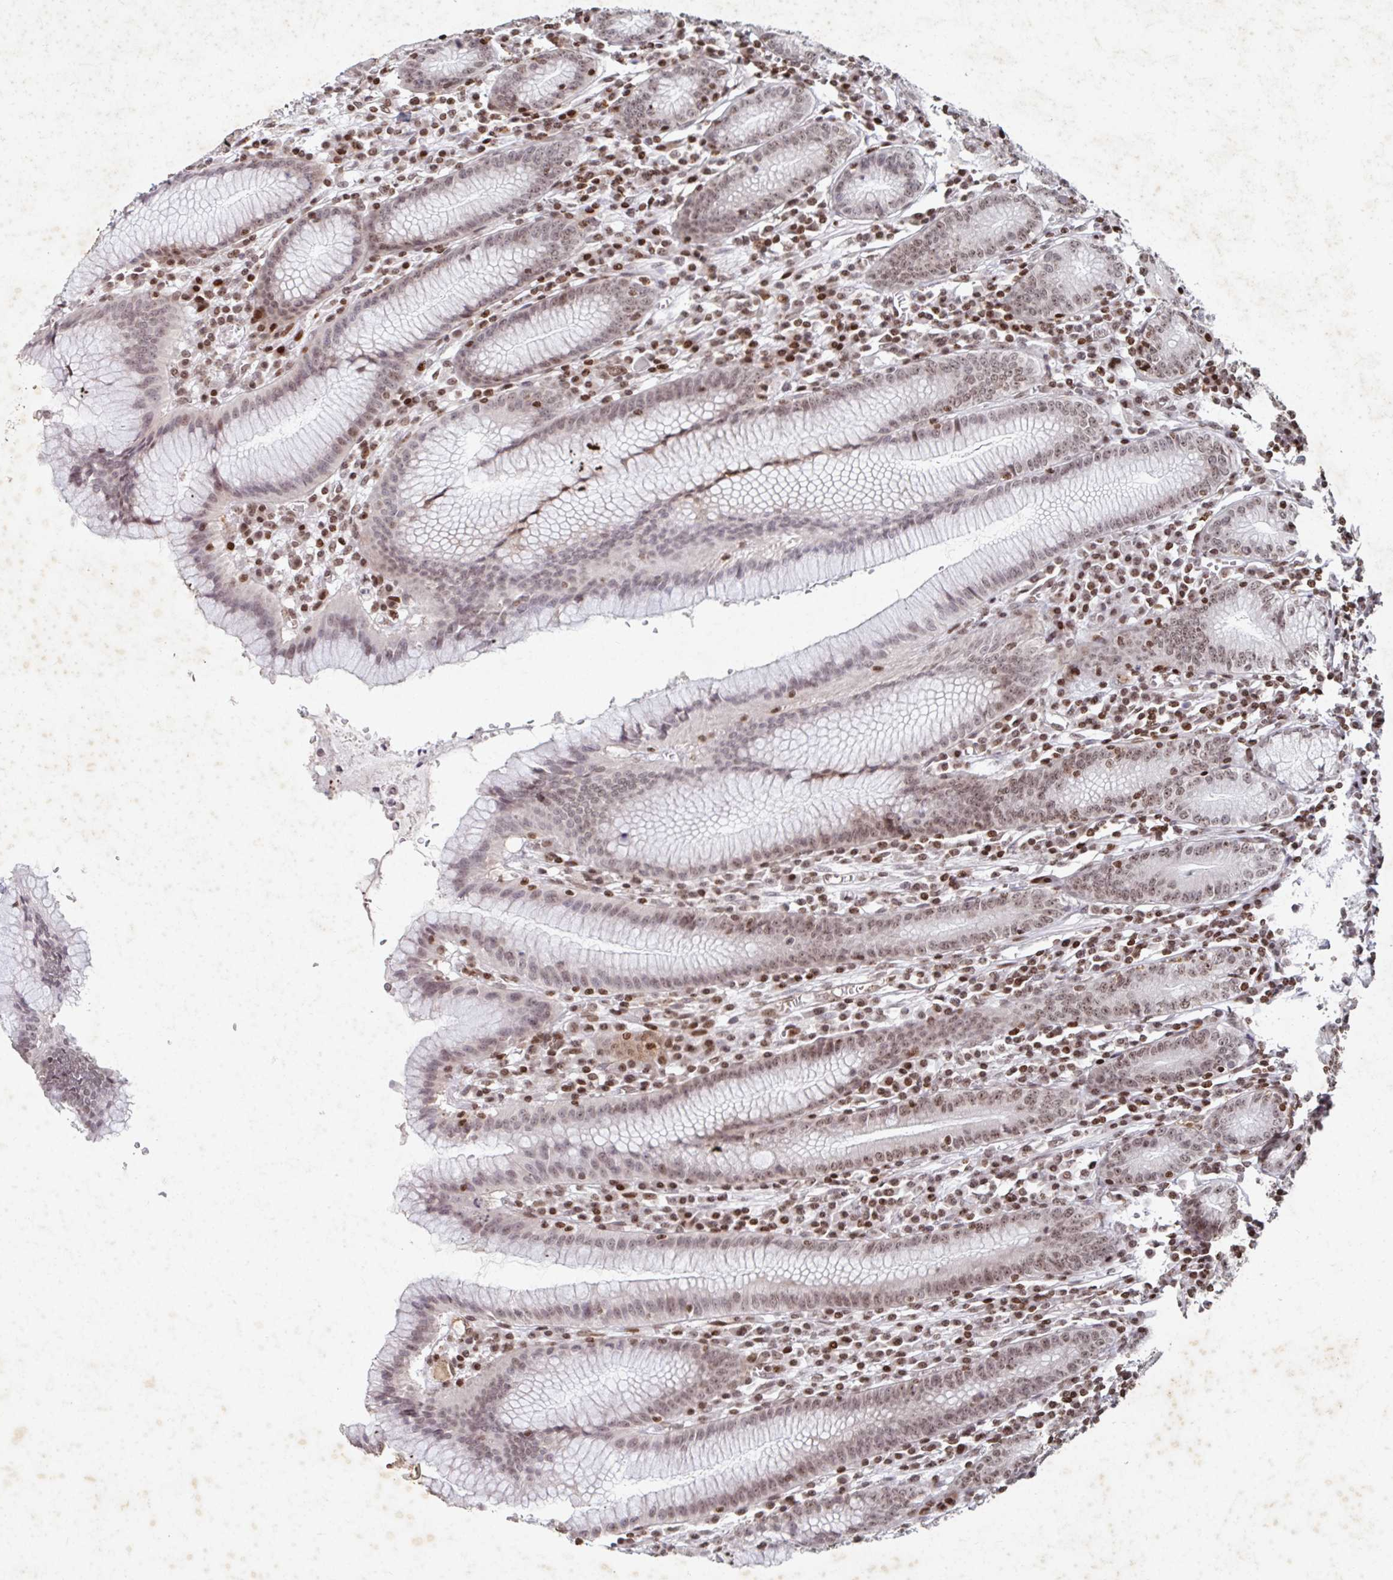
{"staining": {"intensity": "moderate", "quantity": ">75%", "location": "nuclear"}, "tissue": "stomach", "cell_type": "Glandular cells", "image_type": "normal", "snomed": [{"axis": "morphology", "description": "Normal tissue, NOS"}, {"axis": "topography", "description": "Stomach"}], "caption": "Immunohistochemical staining of unremarkable stomach shows moderate nuclear protein positivity in about >75% of glandular cells. (brown staining indicates protein expression, while blue staining denotes nuclei).", "gene": "C19orf53", "patient": {"sex": "male", "age": 55}}